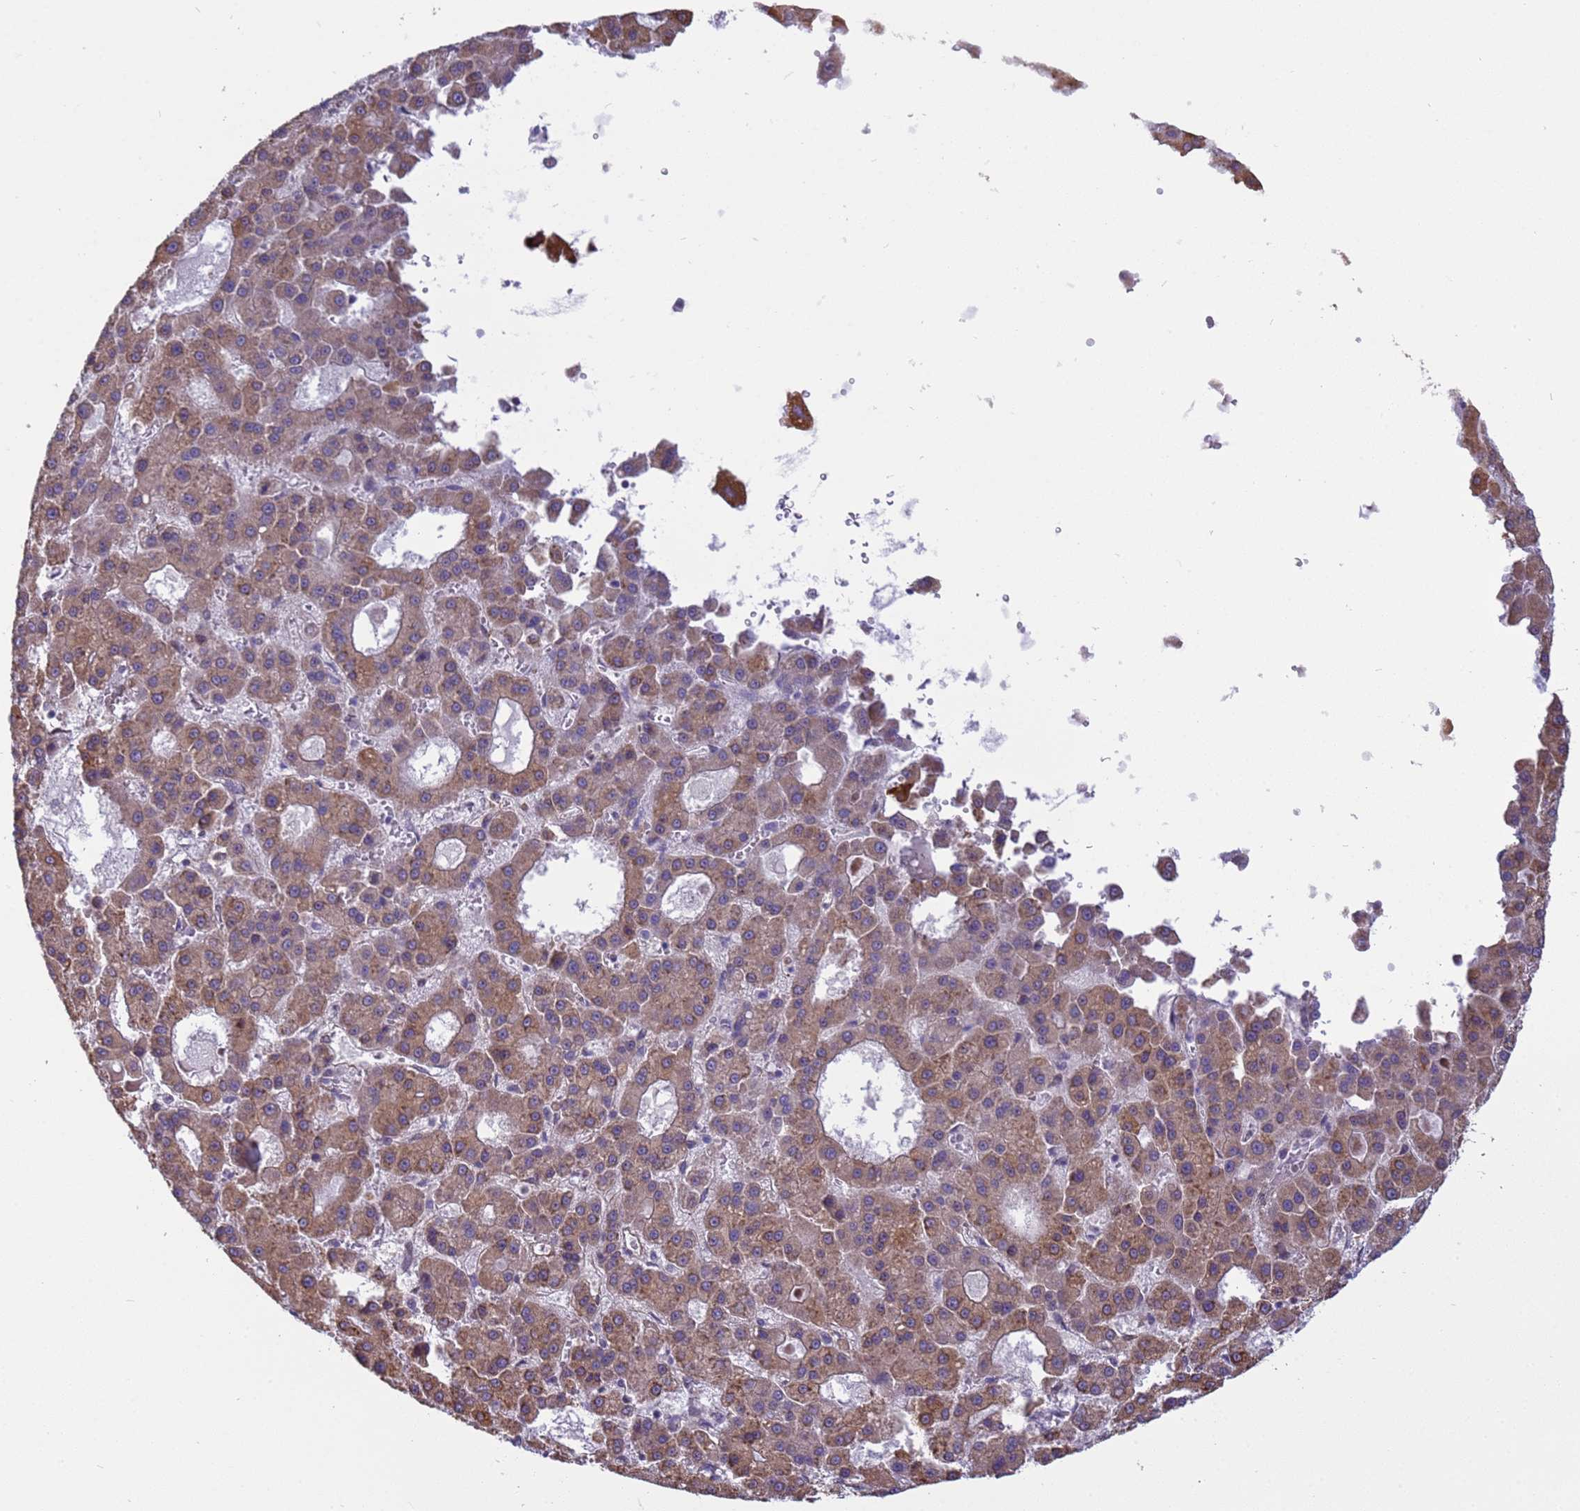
{"staining": {"intensity": "weak", "quantity": "25%-75%", "location": "cytoplasmic/membranous"}, "tissue": "liver cancer", "cell_type": "Tumor cells", "image_type": "cancer", "snomed": [{"axis": "morphology", "description": "Carcinoma, Hepatocellular, NOS"}, {"axis": "topography", "description": "Liver"}], "caption": "Immunohistochemistry (IHC) (DAB (3,3'-diaminobenzidine)) staining of liver hepatocellular carcinoma shows weak cytoplasmic/membranous protein expression in about 25%-75% of tumor cells. (DAB = brown stain, brightfield microscopy at high magnification).", "gene": "ITGB4", "patient": {"sex": "male", "age": 70}}